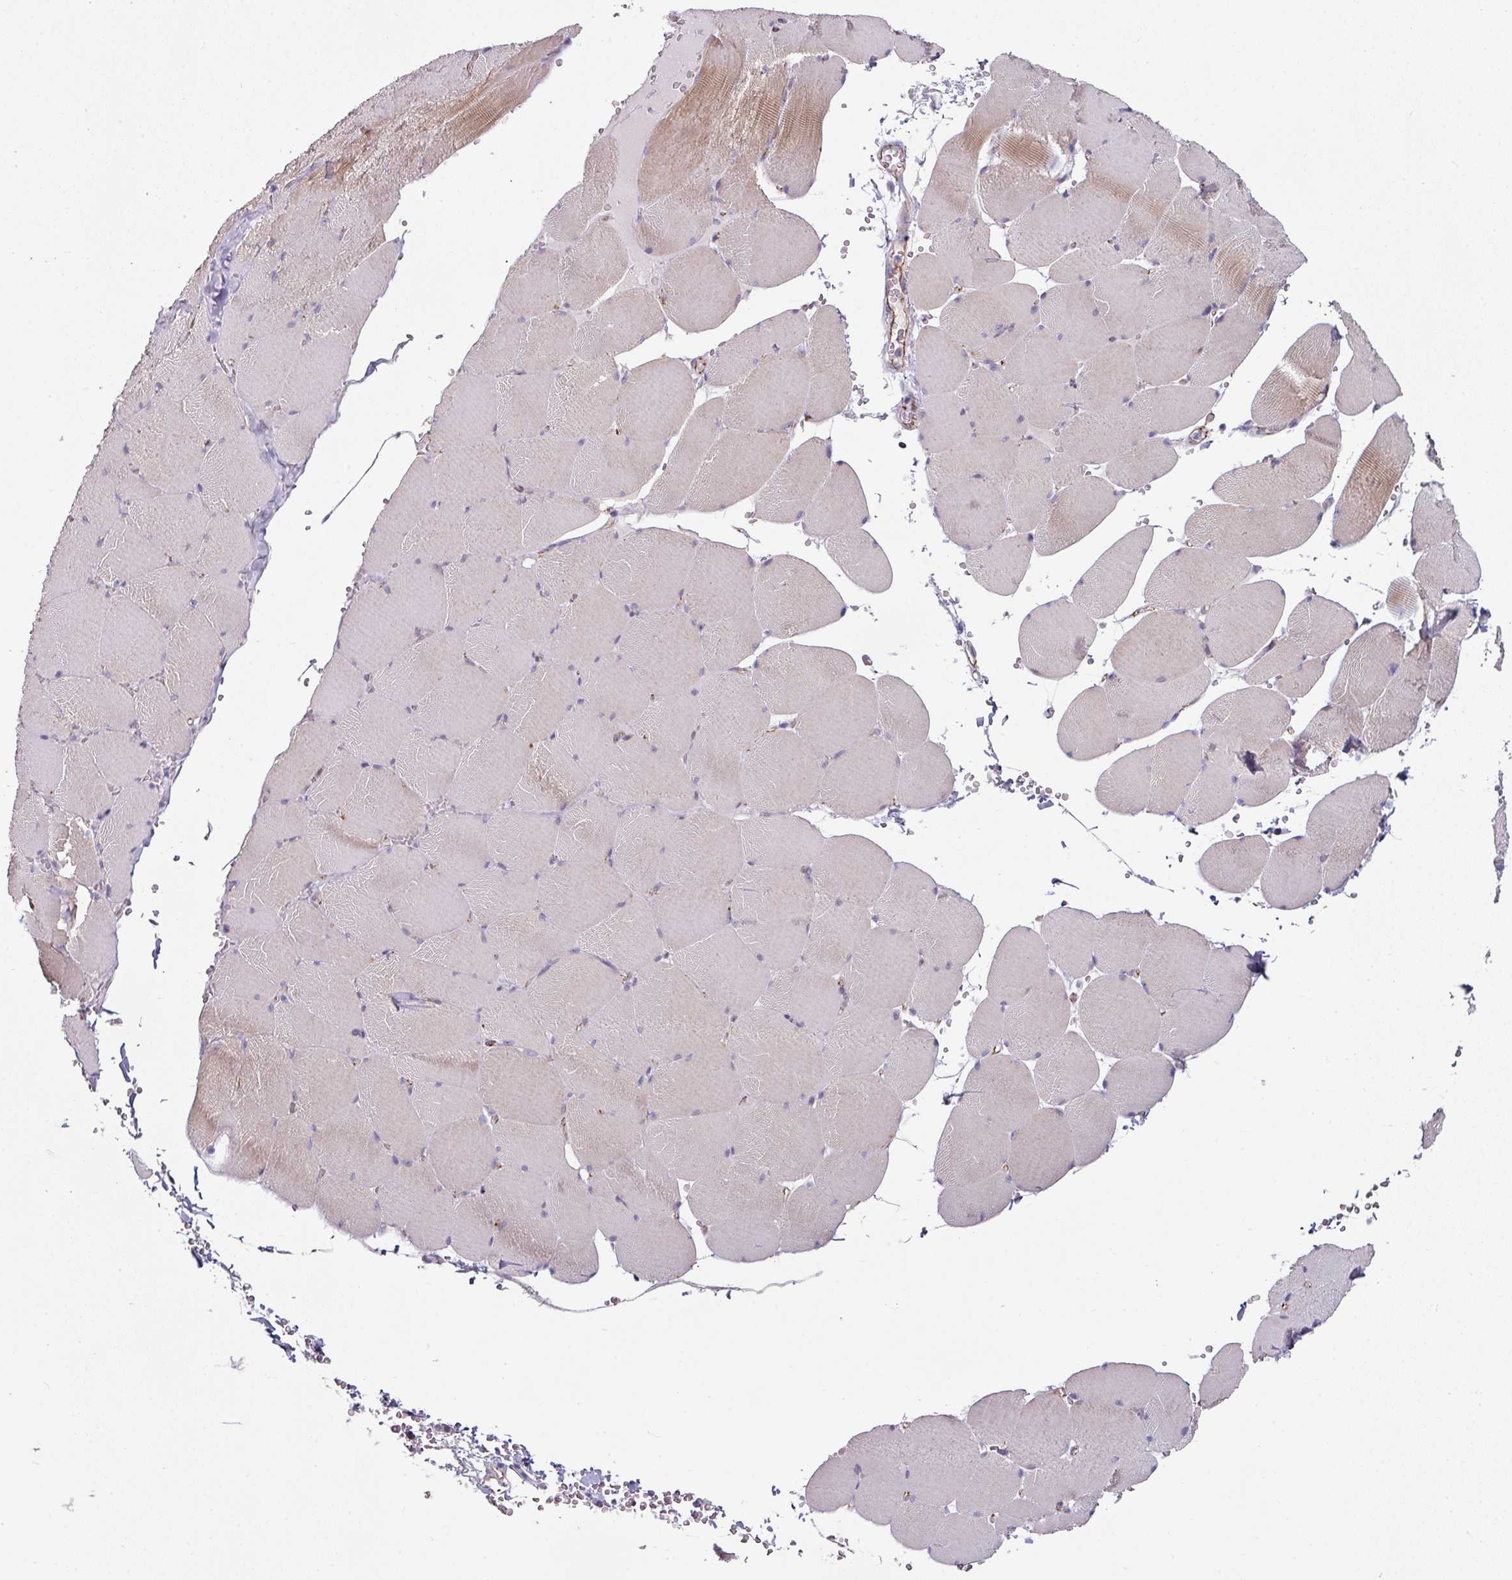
{"staining": {"intensity": "weak", "quantity": "<25%", "location": "cytoplasmic/membranous"}, "tissue": "skeletal muscle", "cell_type": "Myocytes", "image_type": "normal", "snomed": [{"axis": "morphology", "description": "Normal tissue, NOS"}, {"axis": "topography", "description": "Skeletal muscle"}, {"axis": "topography", "description": "Head-Neck"}], "caption": "An immunohistochemistry image of unremarkable skeletal muscle is shown. There is no staining in myocytes of skeletal muscle. The staining is performed using DAB (3,3'-diaminobenzidine) brown chromogen with nuclei counter-stained in using hematoxylin.", "gene": "JUP", "patient": {"sex": "male", "age": 66}}